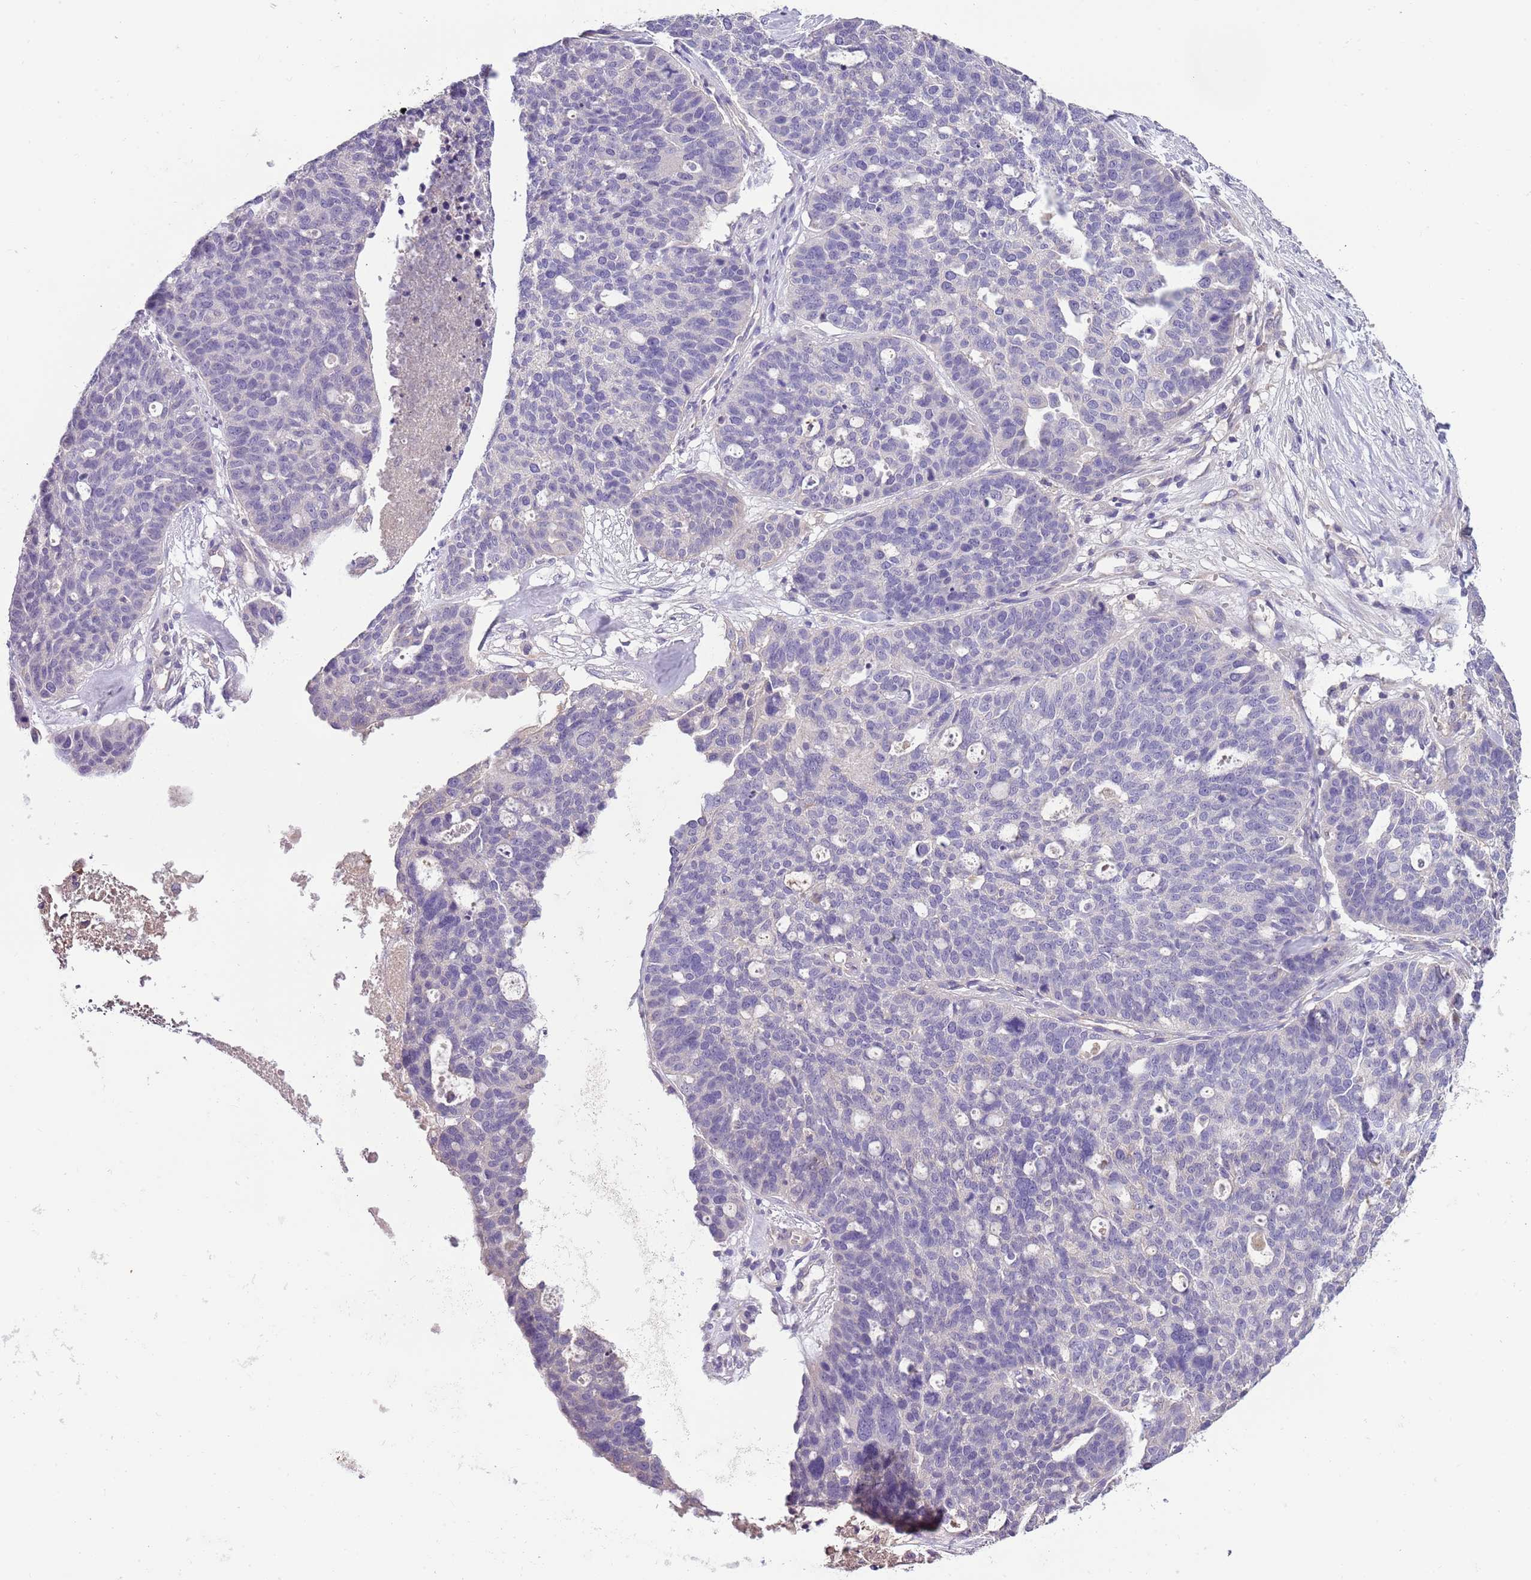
{"staining": {"intensity": "negative", "quantity": "none", "location": "none"}, "tissue": "ovarian cancer", "cell_type": "Tumor cells", "image_type": "cancer", "snomed": [{"axis": "morphology", "description": "Cystadenocarcinoma, serous, NOS"}, {"axis": "topography", "description": "Ovary"}], "caption": "A histopathology image of ovarian cancer (serous cystadenocarcinoma) stained for a protein exhibits no brown staining in tumor cells.", "gene": "HES3", "patient": {"sex": "female", "age": 59}}